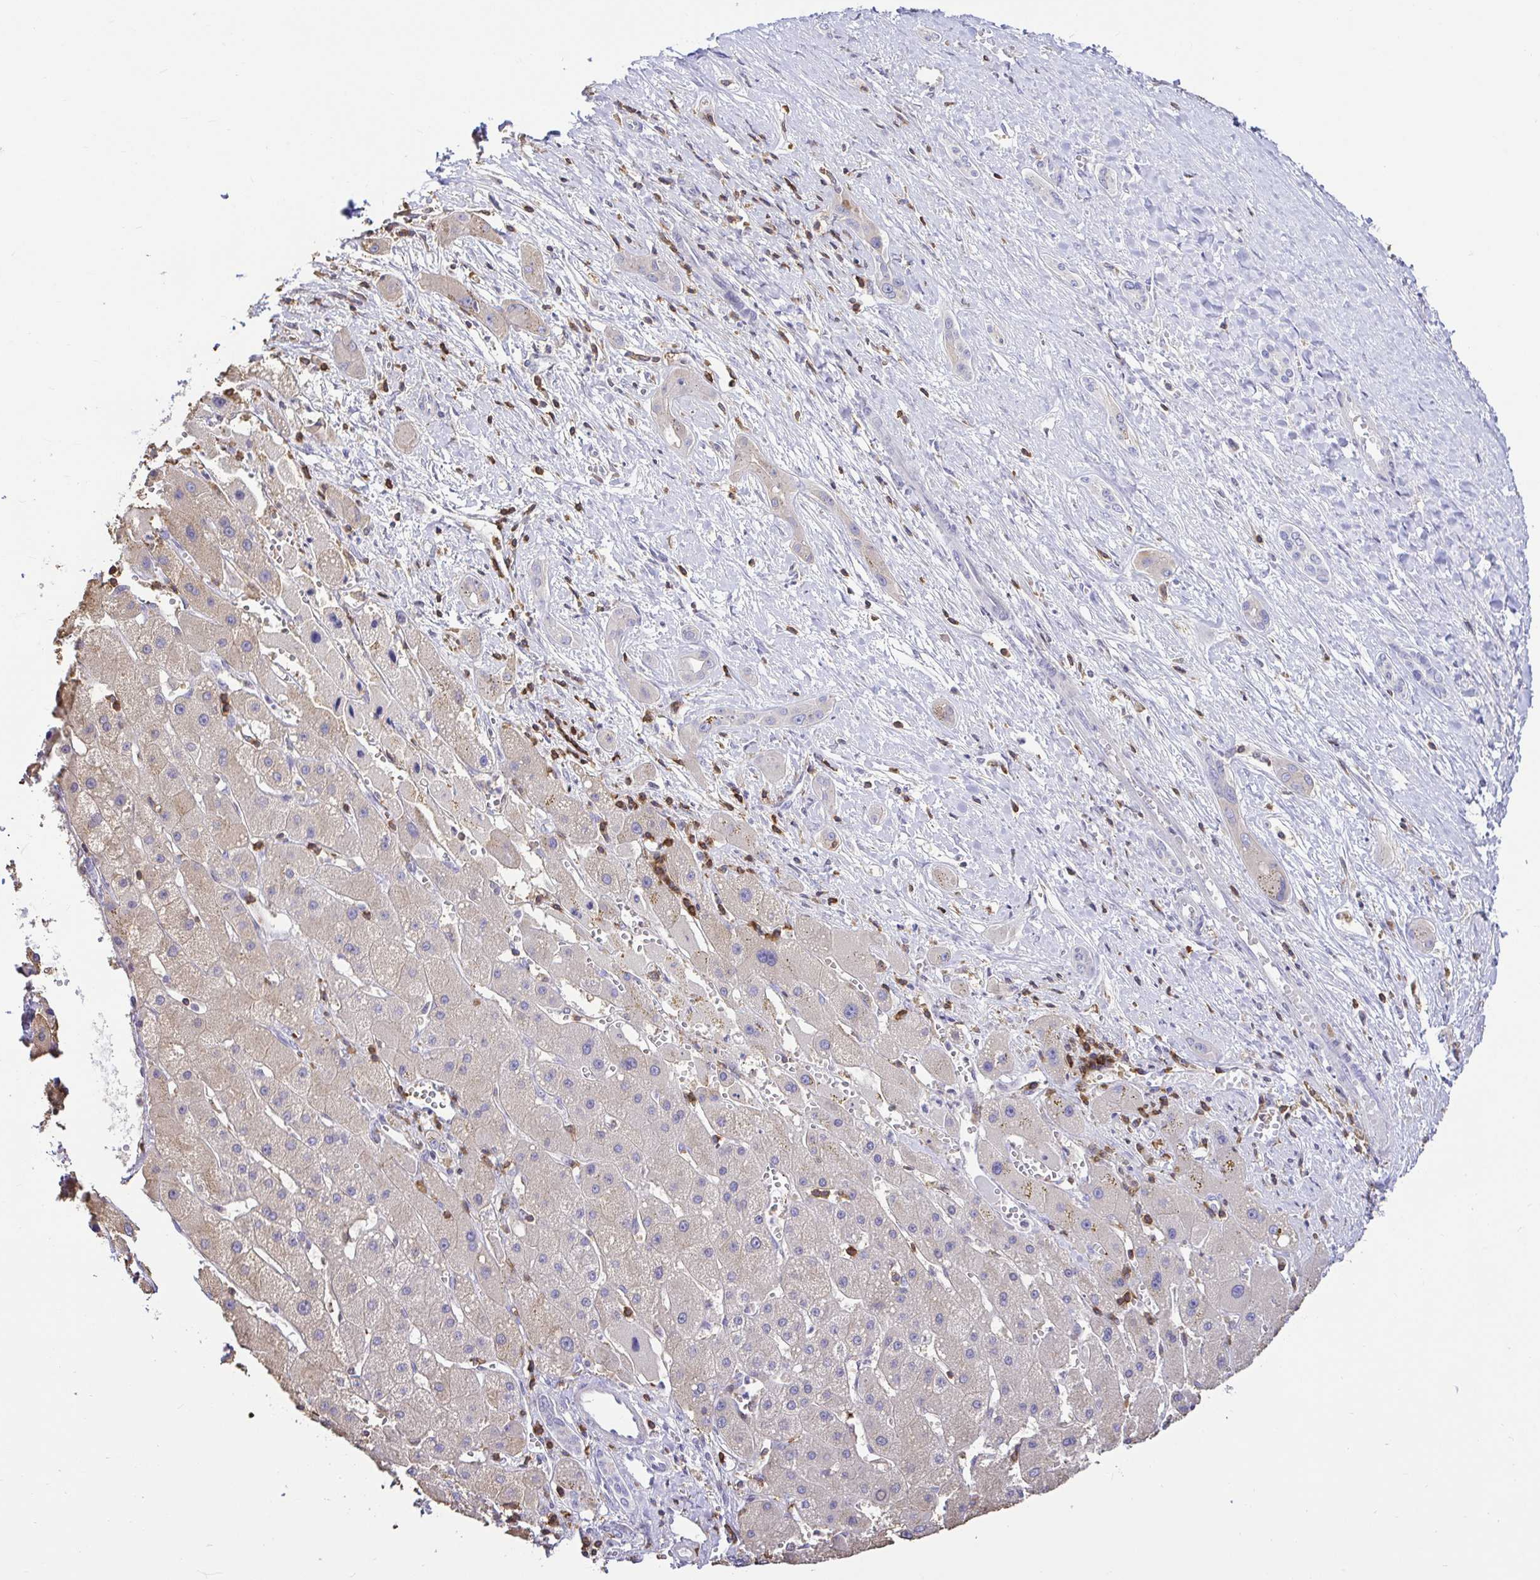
{"staining": {"intensity": "weak", "quantity": "25%-75%", "location": "cytoplasmic/membranous"}, "tissue": "liver cancer", "cell_type": "Tumor cells", "image_type": "cancer", "snomed": [{"axis": "morphology", "description": "Carcinoma, Hepatocellular, NOS"}, {"axis": "topography", "description": "Liver"}], "caption": "This photomicrograph displays IHC staining of human hepatocellular carcinoma (liver), with low weak cytoplasmic/membranous staining in about 25%-75% of tumor cells.", "gene": "SKAP1", "patient": {"sex": "female", "age": 82}}